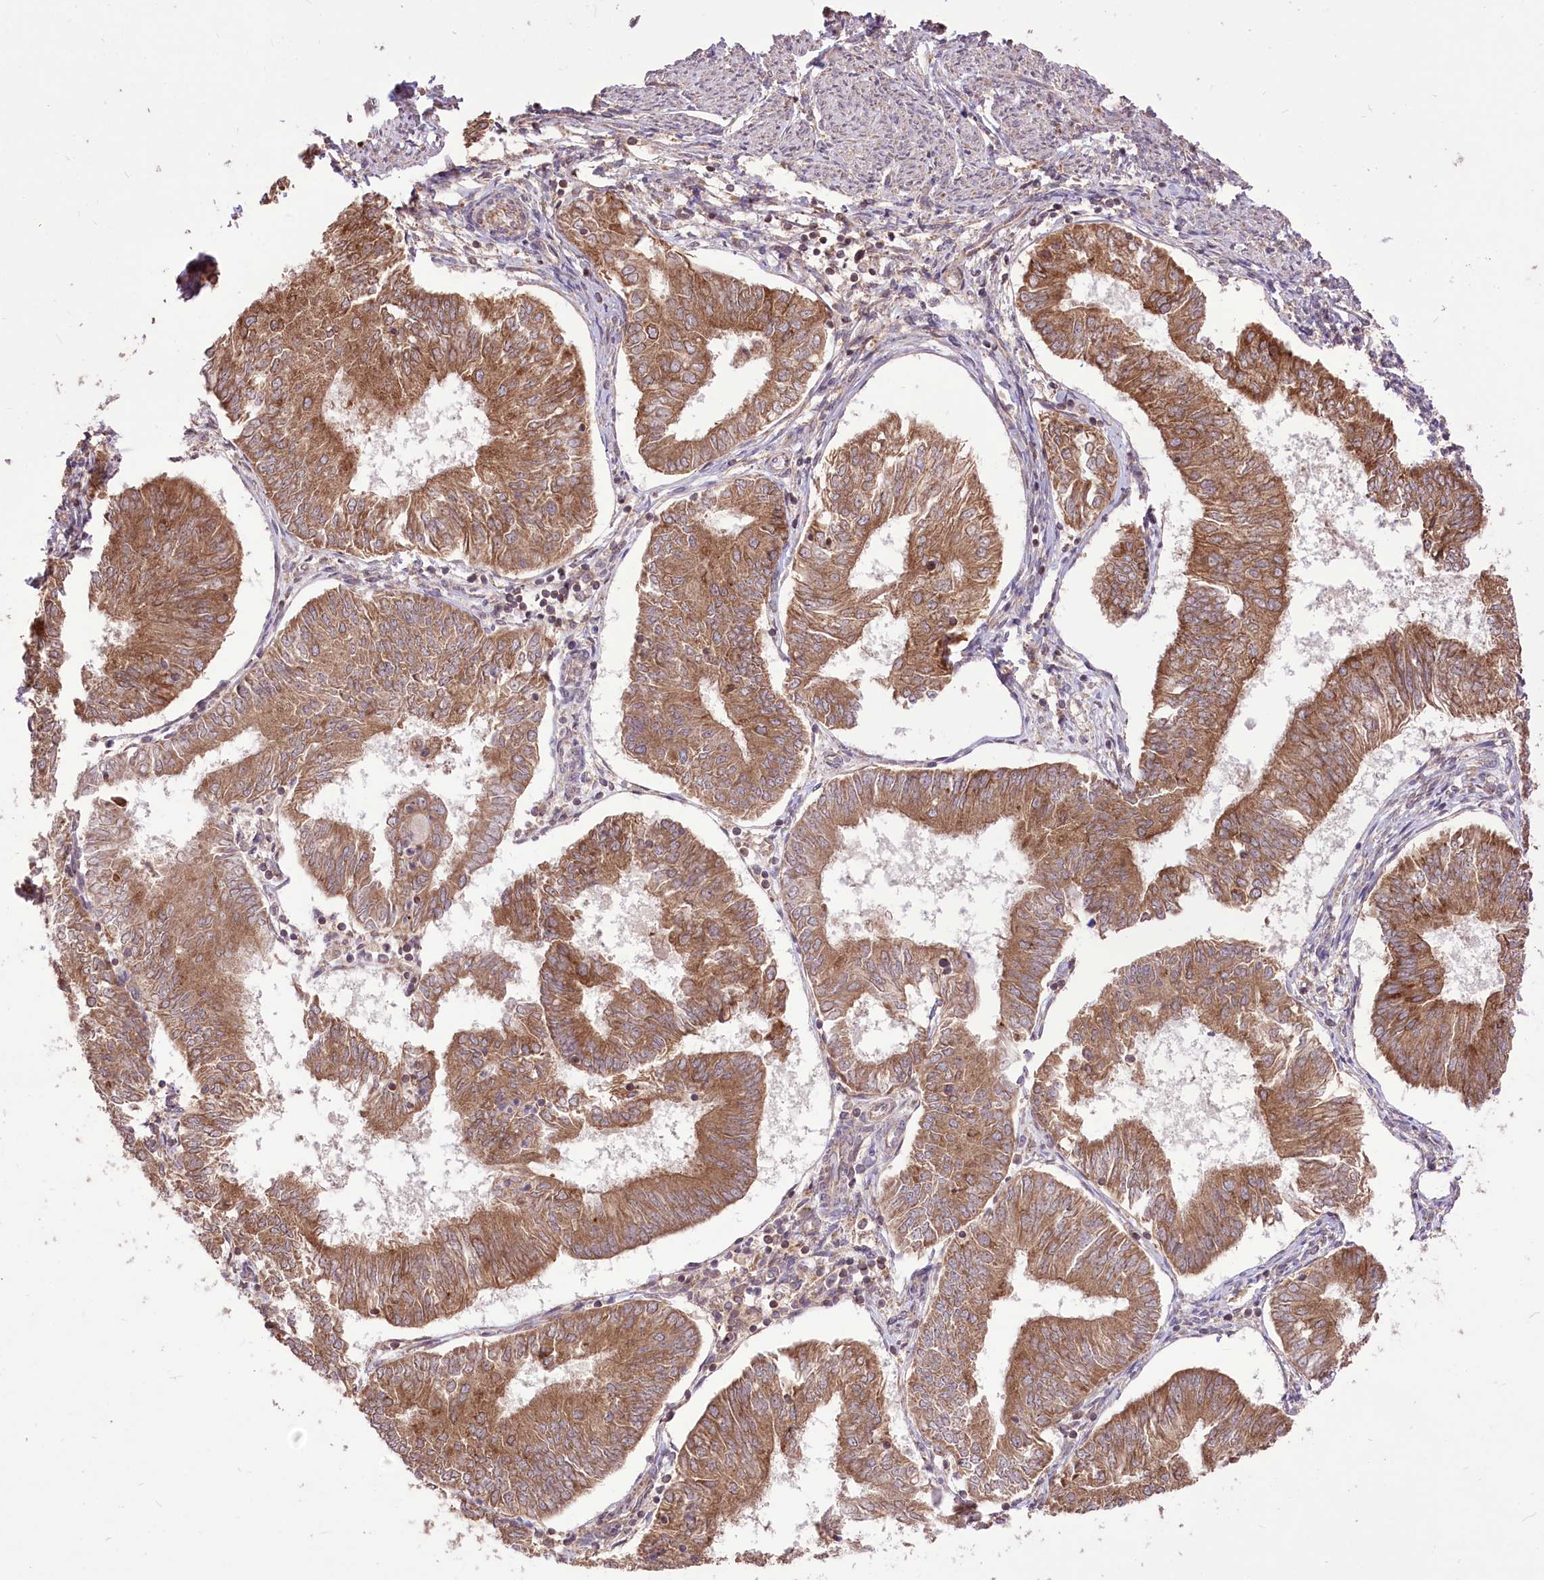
{"staining": {"intensity": "moderate", "quantity": ">75%", "location": "cytoplasmic/membranous"}, "tissue": "endometrial cancer", "cell_type": "Tumor cells", "image_type": "cancer", "snomed": [{"axis": "morphology", "description": "Adenocarcinoma, NOS"}, {"axis": "topography", "description": "Endometrium"}], "caption": "Tumor cells reveal medium levels of moderate cytoplasmic/membranous expression in about >75% of cells in adenocarcinoma (endometrial).", "gene": "XYLB", "patient": {"sex": "female", "age": 58}}